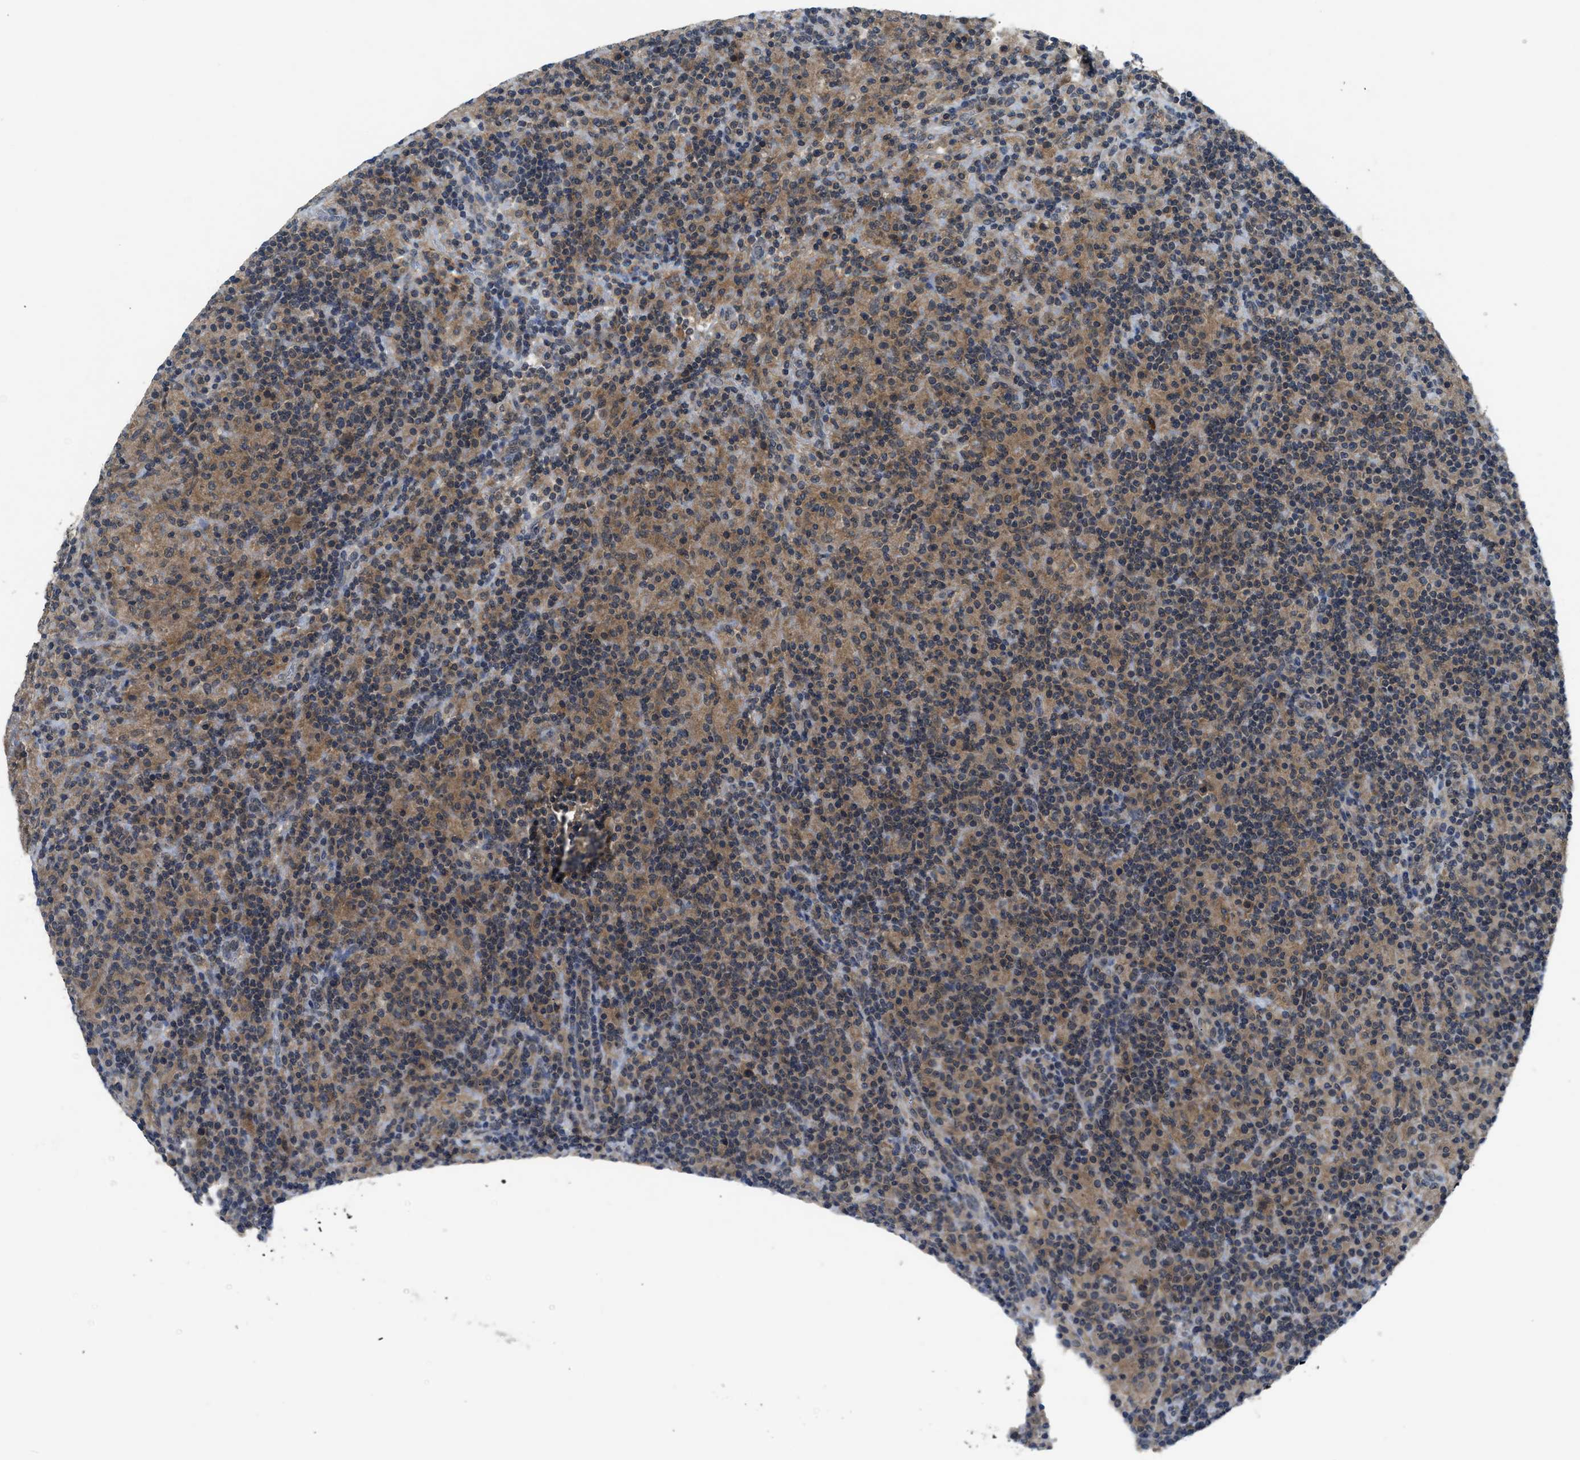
{"staining": {"intensity": "weak", "quantity": ">75%", "location": "cytoplasmic/membranous"}, "tissue": "lymphoma", "cell_type": "Tumor cells", "image_type": "cancer", "snomed": [{"axis": "morphology", "description": "Hodgkin's disease, NOS"}, {"axis": "topography", "description": "Lymph node"}], "caption": "Immunohistochemistry histopathology image of human Hodgkin's disease stained for a protein (brown), which reveals low levels of weak cytoplasmic/membranous positivity in approximately >75% of tumor cells.", "gene": "PDE7A", "patient": {"sex": "male", "age": 70}}